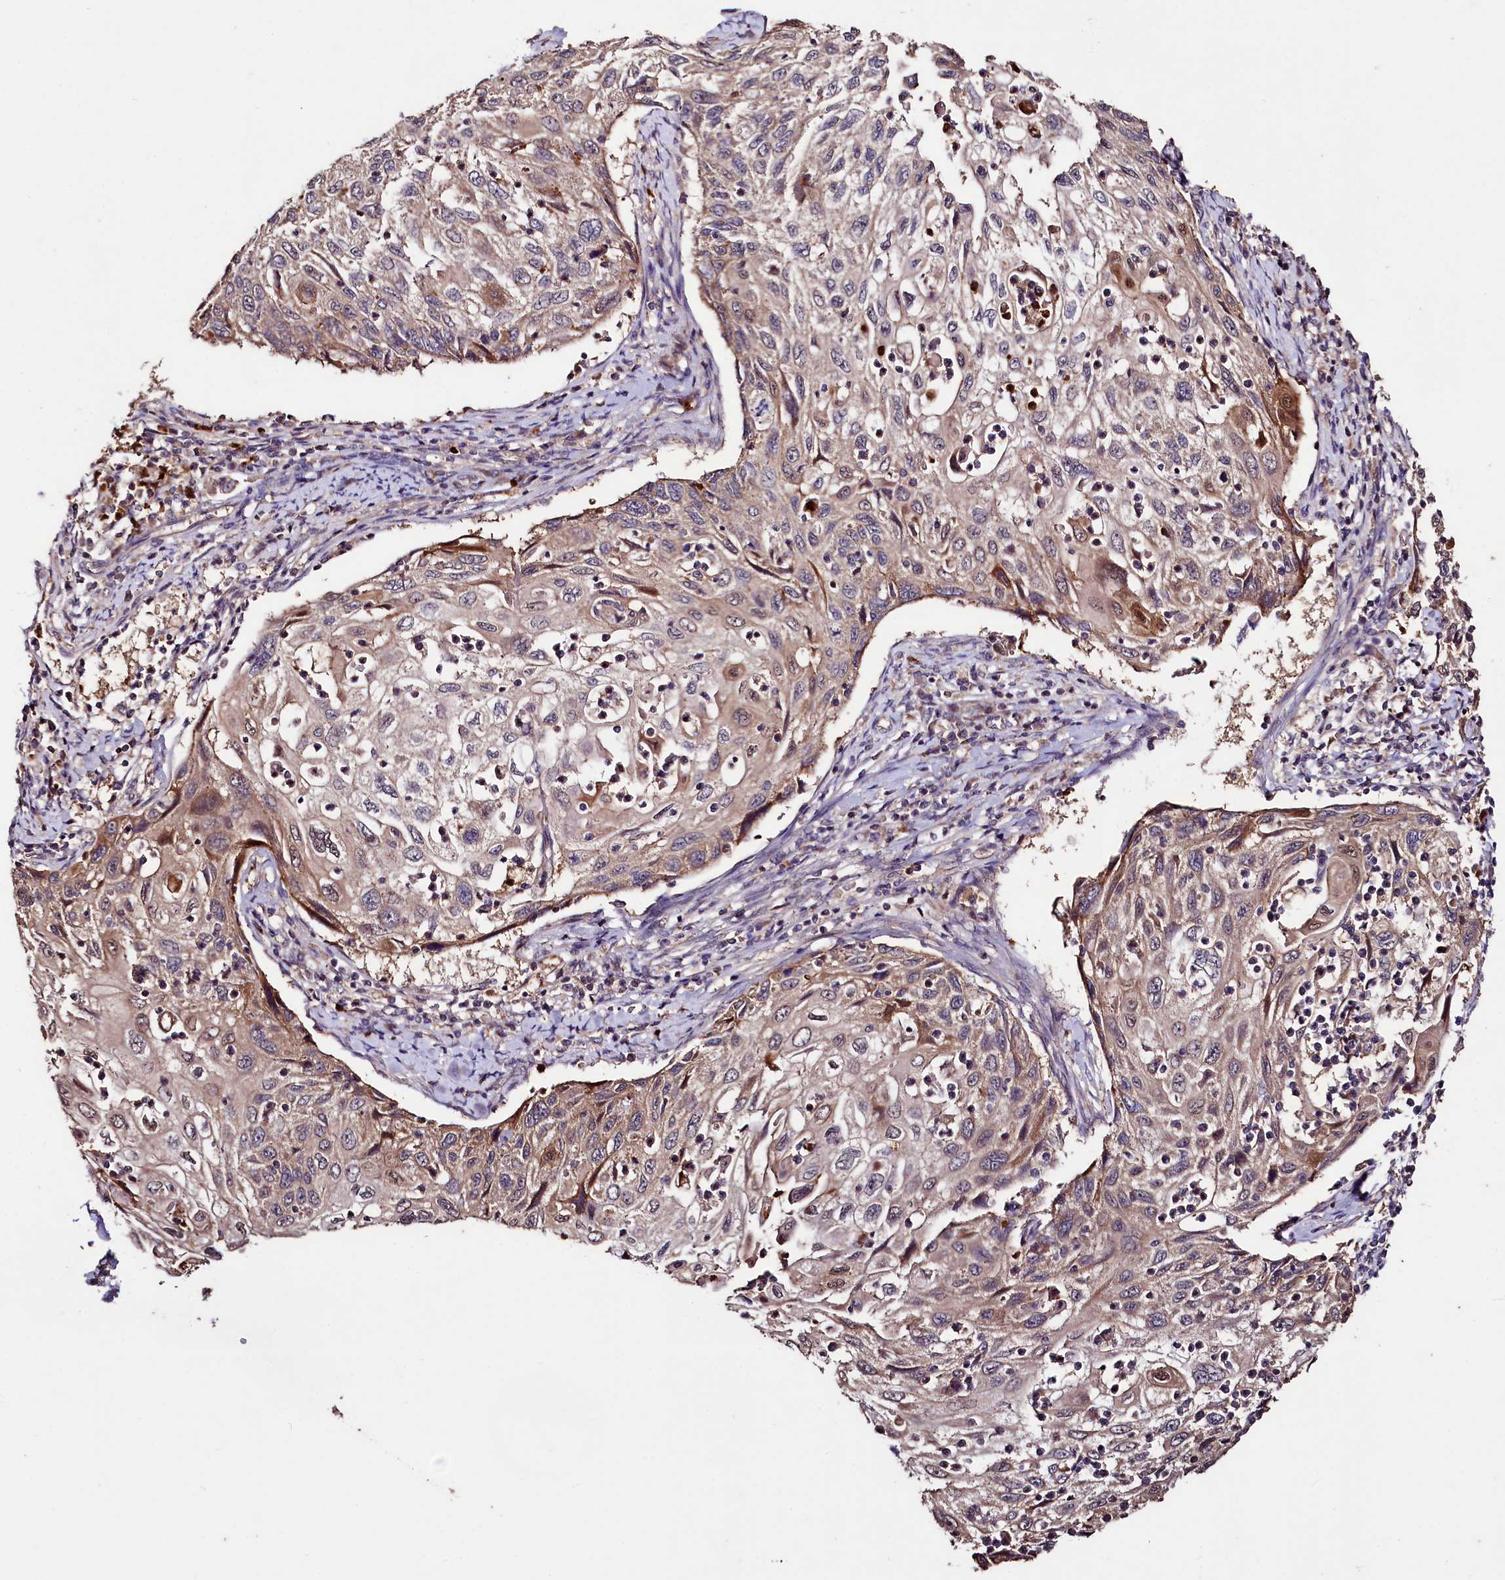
{"staining": {"intensity": "weak", "quantity": "<25%", "location": "cytoplasmic/membranous"}, "tissue": "cervical cancer", "cell_type": "Tumor cells", "image_type": "cancer", "snomed": [{"axis": "morphology", "description": "Squamous cell carcinoma, NOS"}, {"axis": "topography", "description": "Cervix"}], "caption": "This is an immunohistochemistry (IHC) photomicrograph of human cervical cancer (squamous cell carcinoma). There is no expression in tumor cells.", "gene": "KLRB1", "patient": {"sex": "female", "age": 70}}